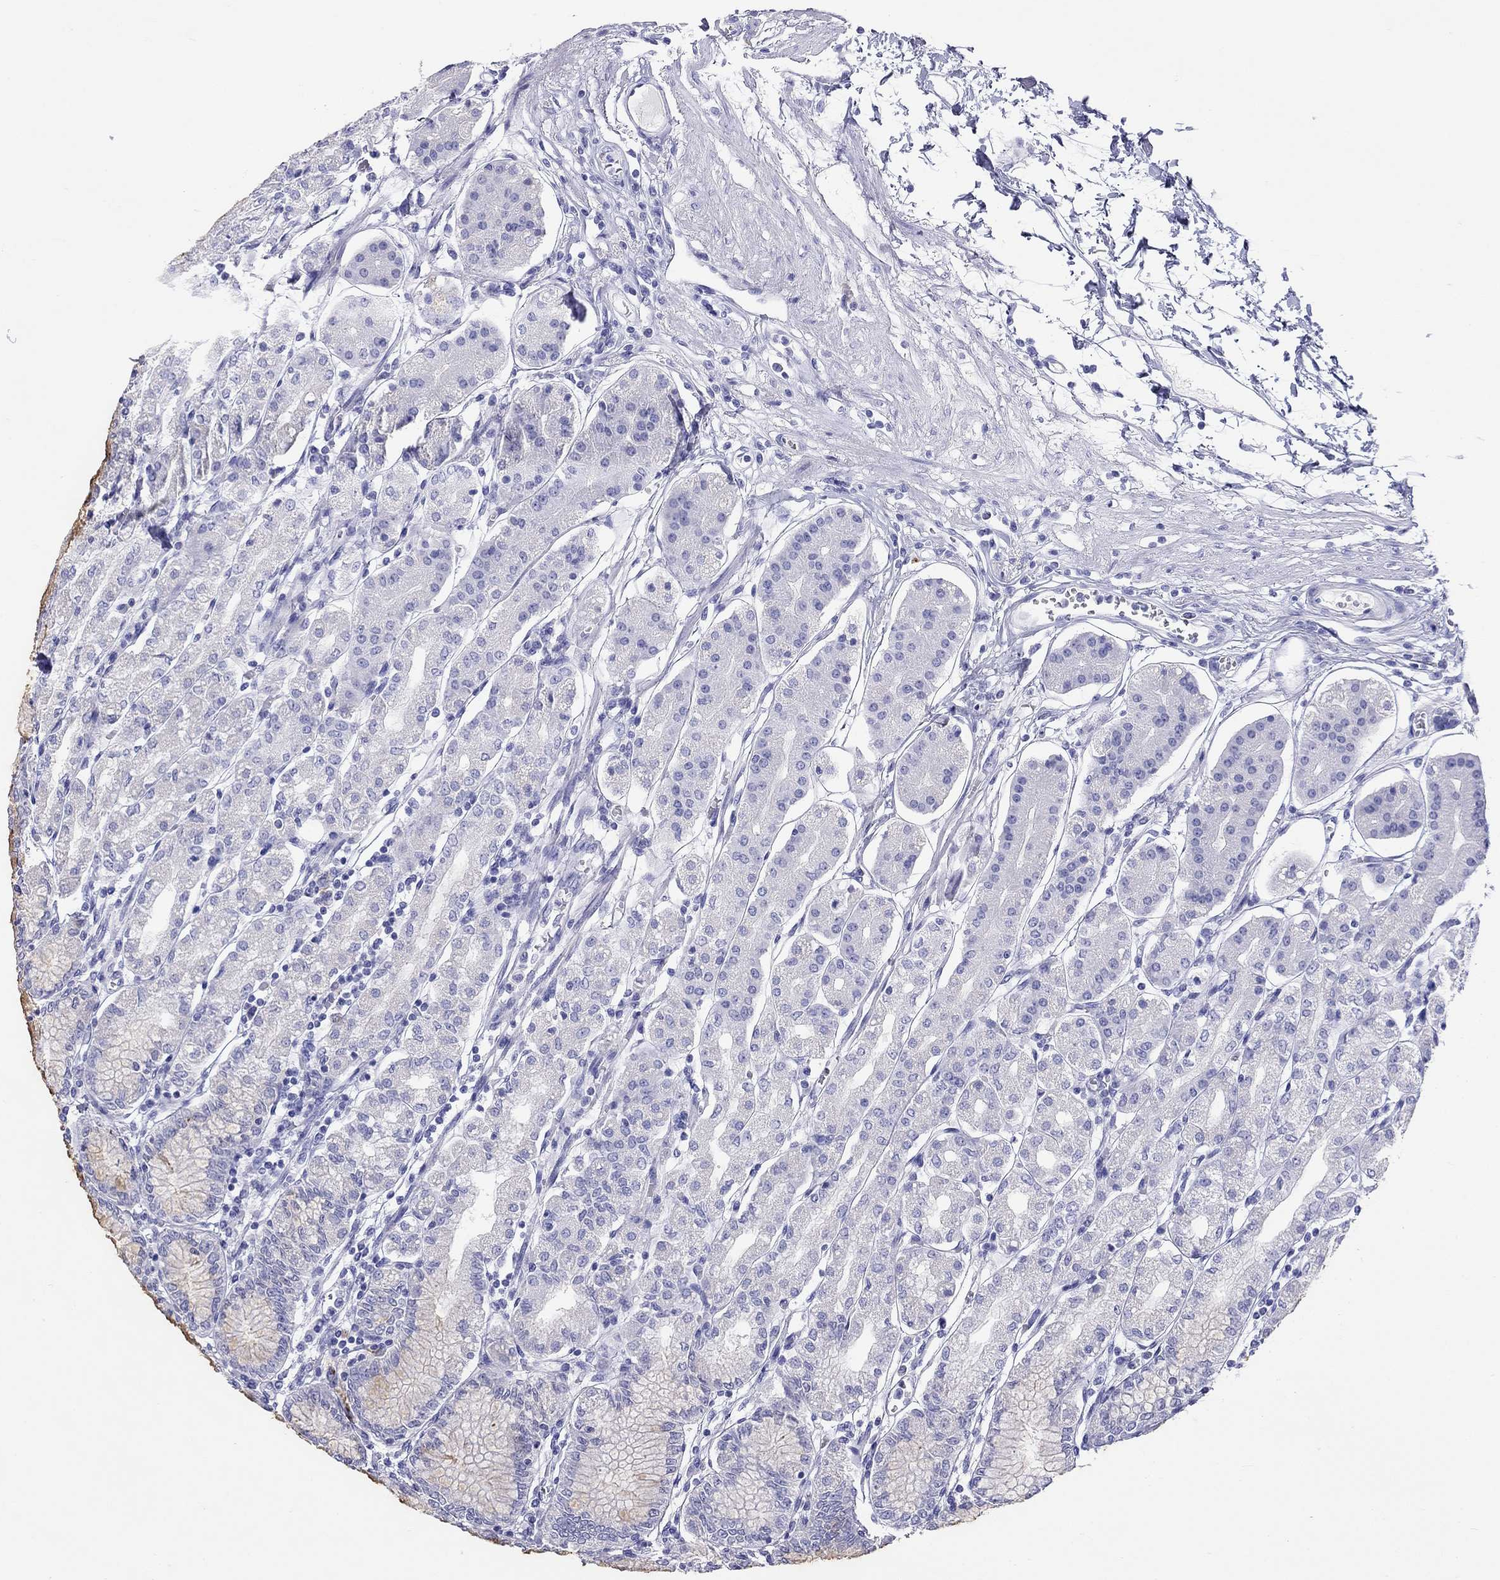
{"staining": {"intensity": "negative", "quantity": "none", "location": "none"}, "tissue": "stomach", "cell_type": "Glandular cells", "image_type": "normal", "snomed": [{"axis": "morphology", "description": "Normal tissue, NOS"}, {"axis": "topography", "description": "Skeletal muscle"}, {"axis": "topography", "description": "Stomach"}], "caption": "Benign stomach was stained to show a protein in brown. There is no significant positivity in glandular cells. Brightfield microscopy of IHC stained with DAB (brown) and hematoxylin (blue), captured at high magnification.", "gene": "HLA", "patient": {"sex": "female", "age": 57}}